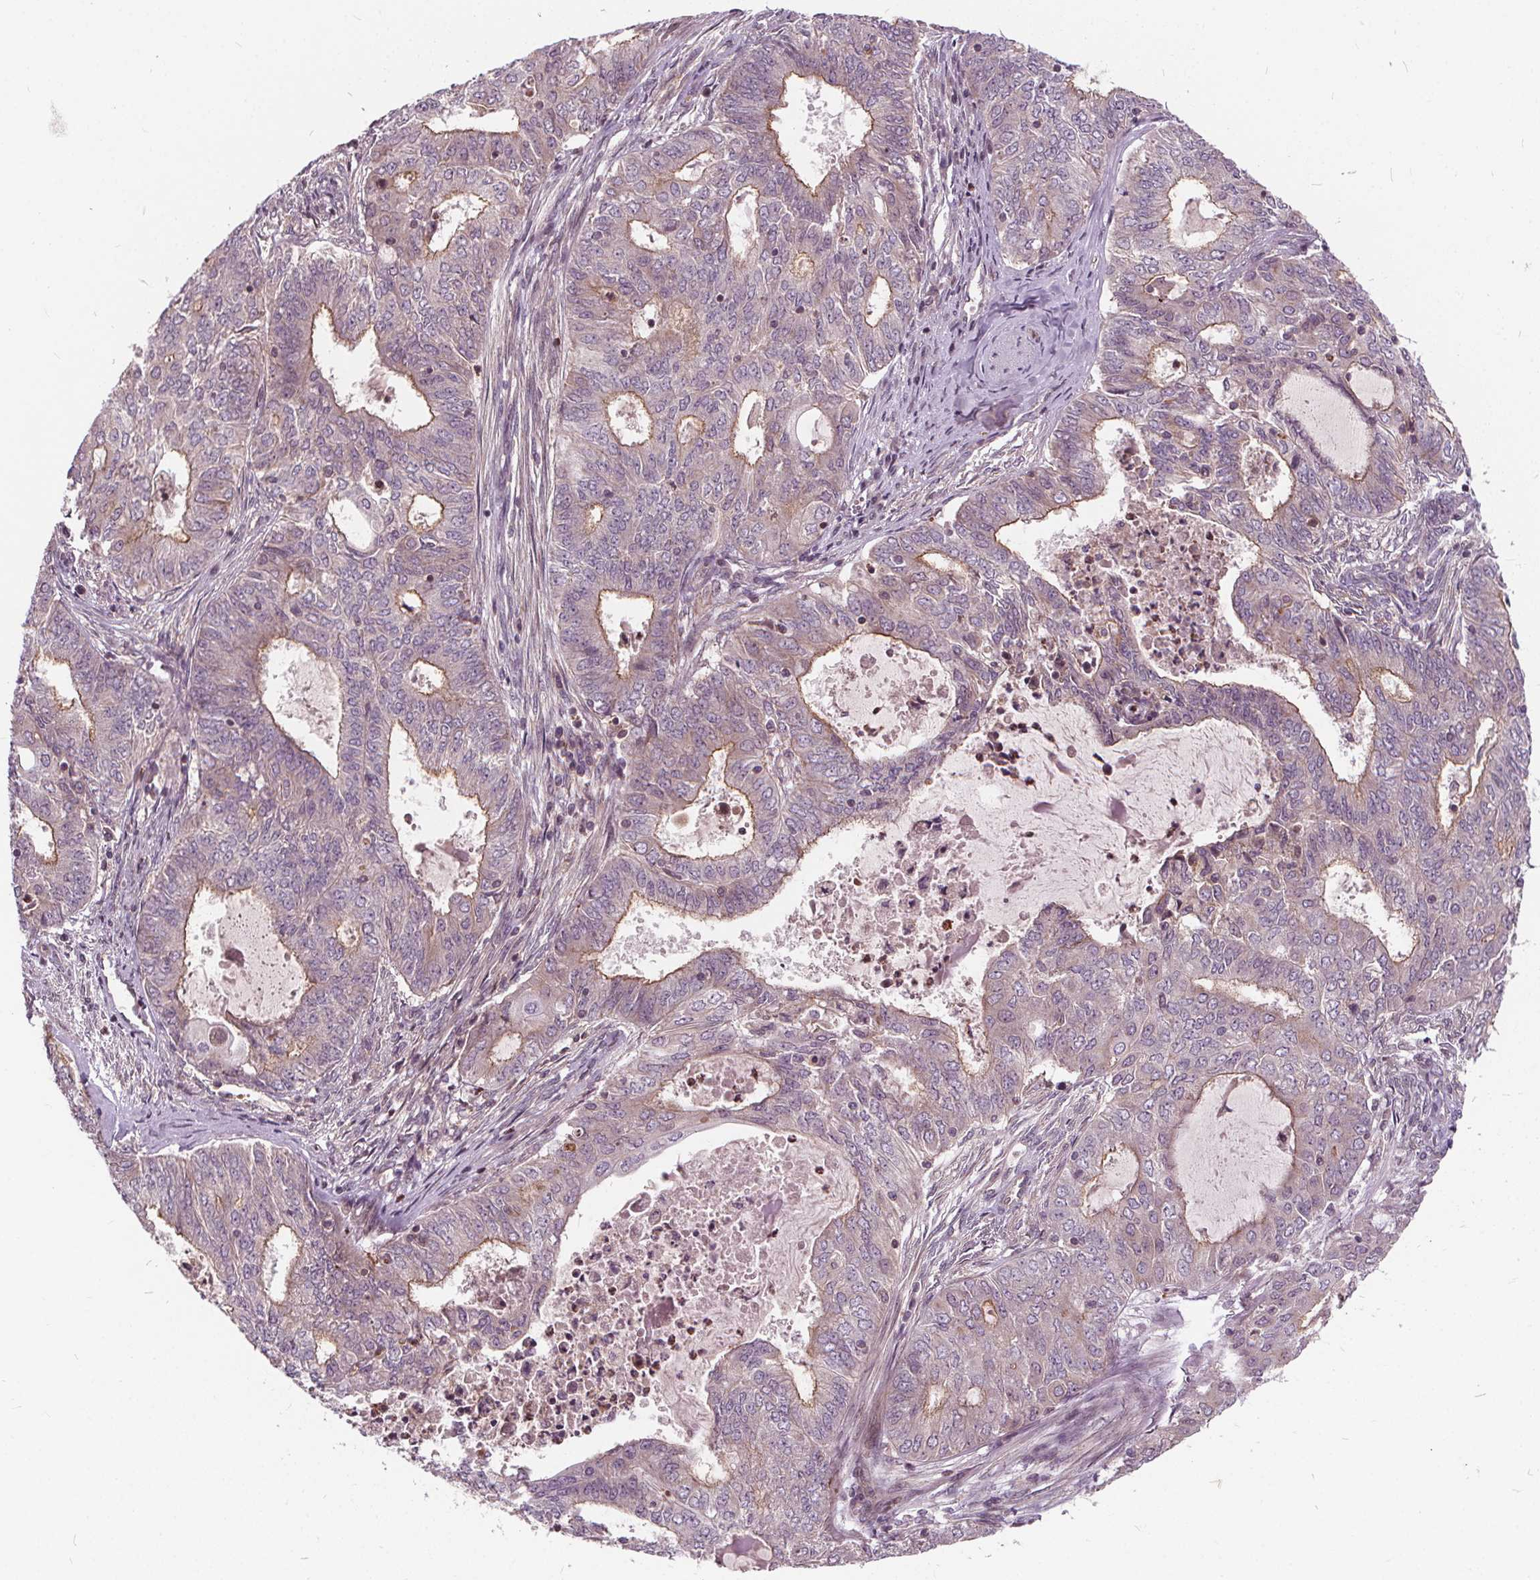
{"staining": {"intensity": "moderate", "quantity": "<25%", "location": "cytoplasmic/membranous"}, "tissue": "endometrial cancer", "cell_type": "Tumor cells", "image_type": "cancer", "snomed": [{"axis": "morphology", "description": "Adenocarcinoma, NOS"}, {"axis": "topography", "description": "Endometrium"}], "caption": "About <25% of tumor cells in human endometrial cancer (adenocarcinoma) display moderate cytoplasmic/membranous protein staining as visualized by brown immunohistochemical staining.", "gene": "INPP5E", "patient": {"sex": "female", "age": 62}}